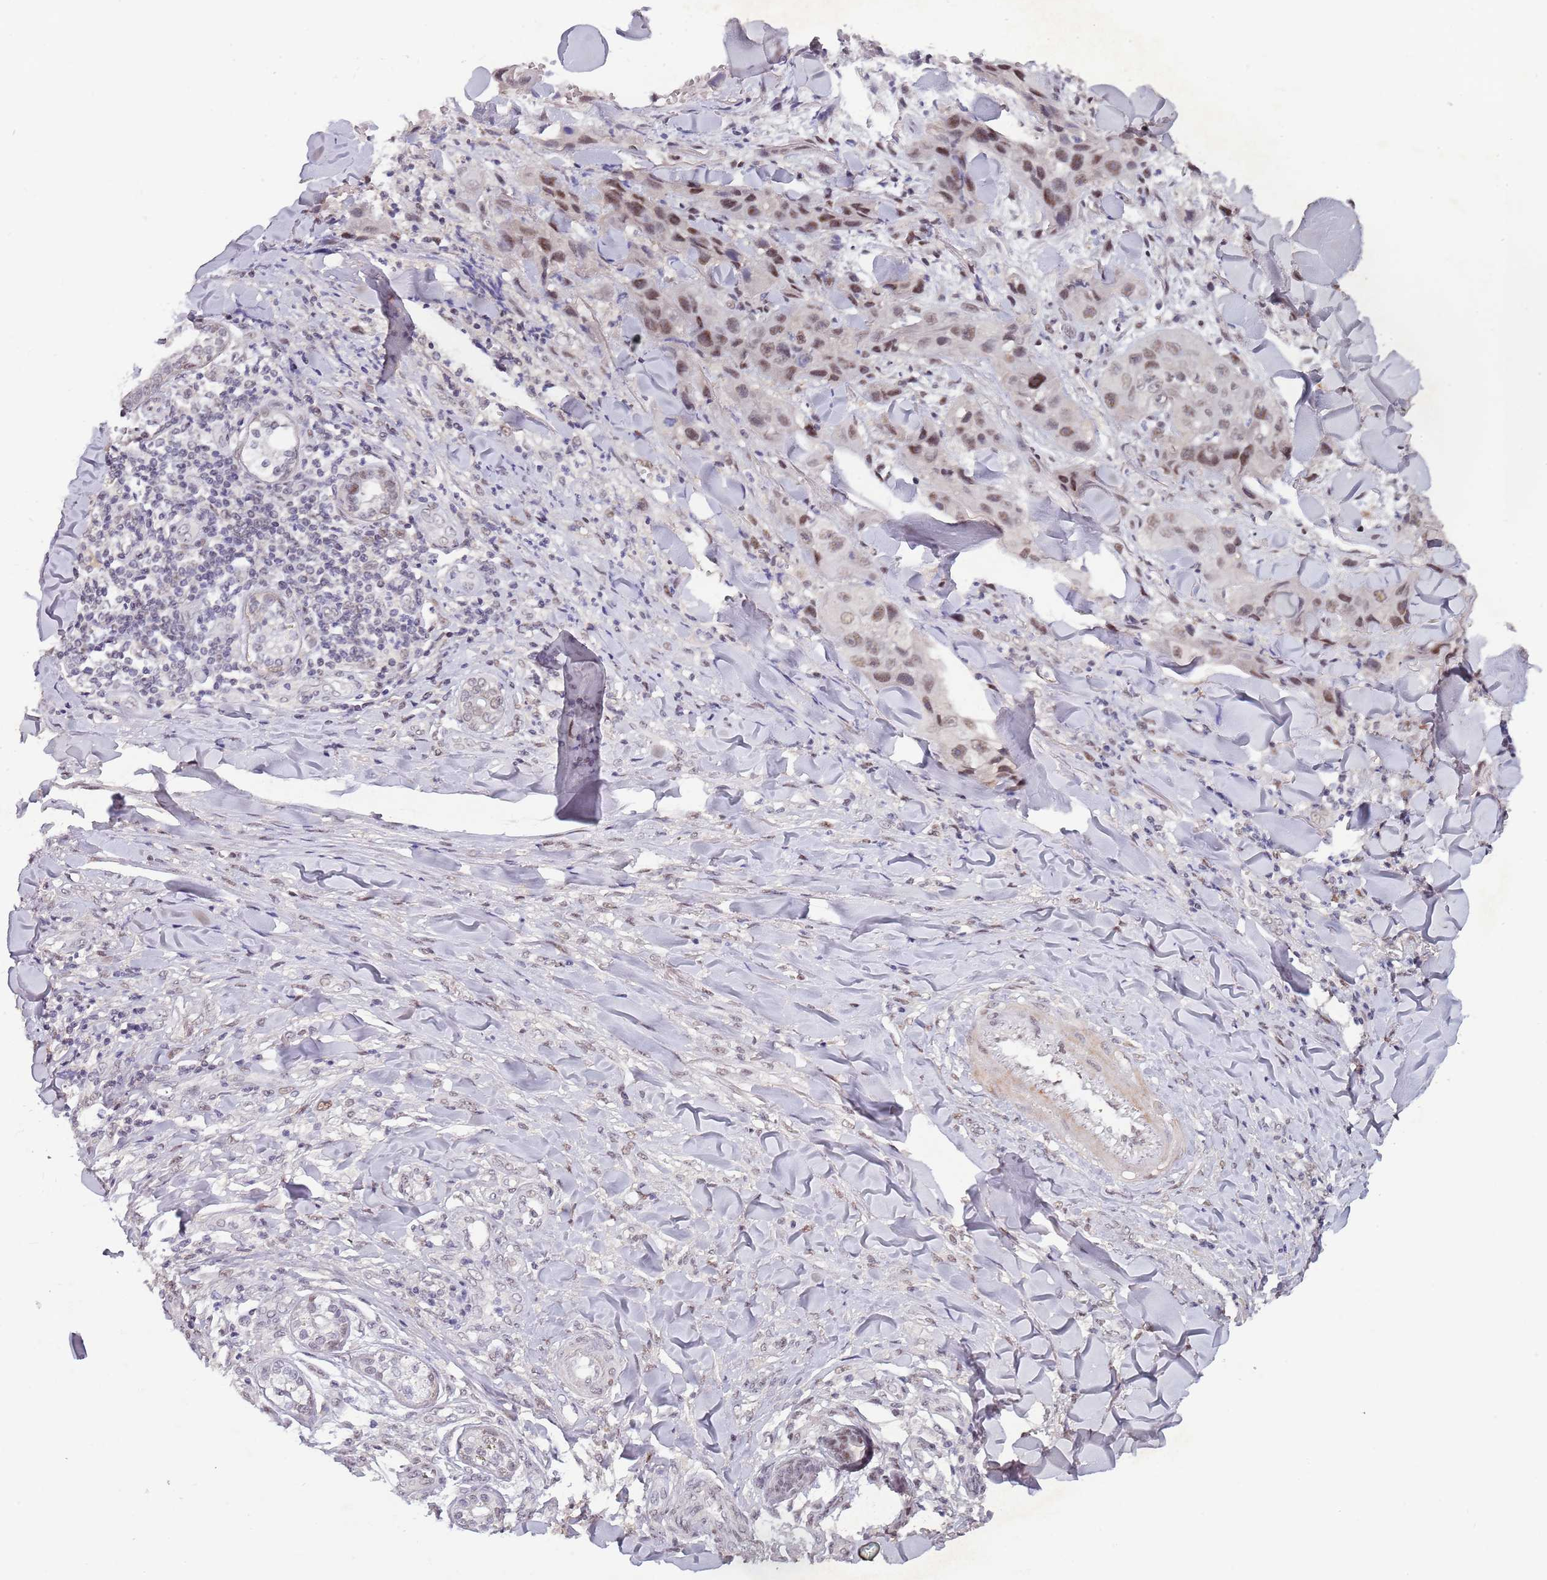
{"staining": {"intensity": "moderate", "quantity": ">75%", "location": "nuclear"}, "tissue": "skin cancer", "cell_type": "Tumor cells", "image_type": "cancer", "snomed": [{"axis": "morphology", "description": "Squamous cell carcinoma, NOS"}, {"axis": "topography", "description": "Skin"}, {"axis": "topography", "description": "Subcutis"}], "caption": "Skin cancer (squamous cell carcinoma) tissue exhibits moderate nuclear staining in approximately >75% of tumor cells", "gene": "CIZ1", "patient": {"sex": "male", "age": 73}}